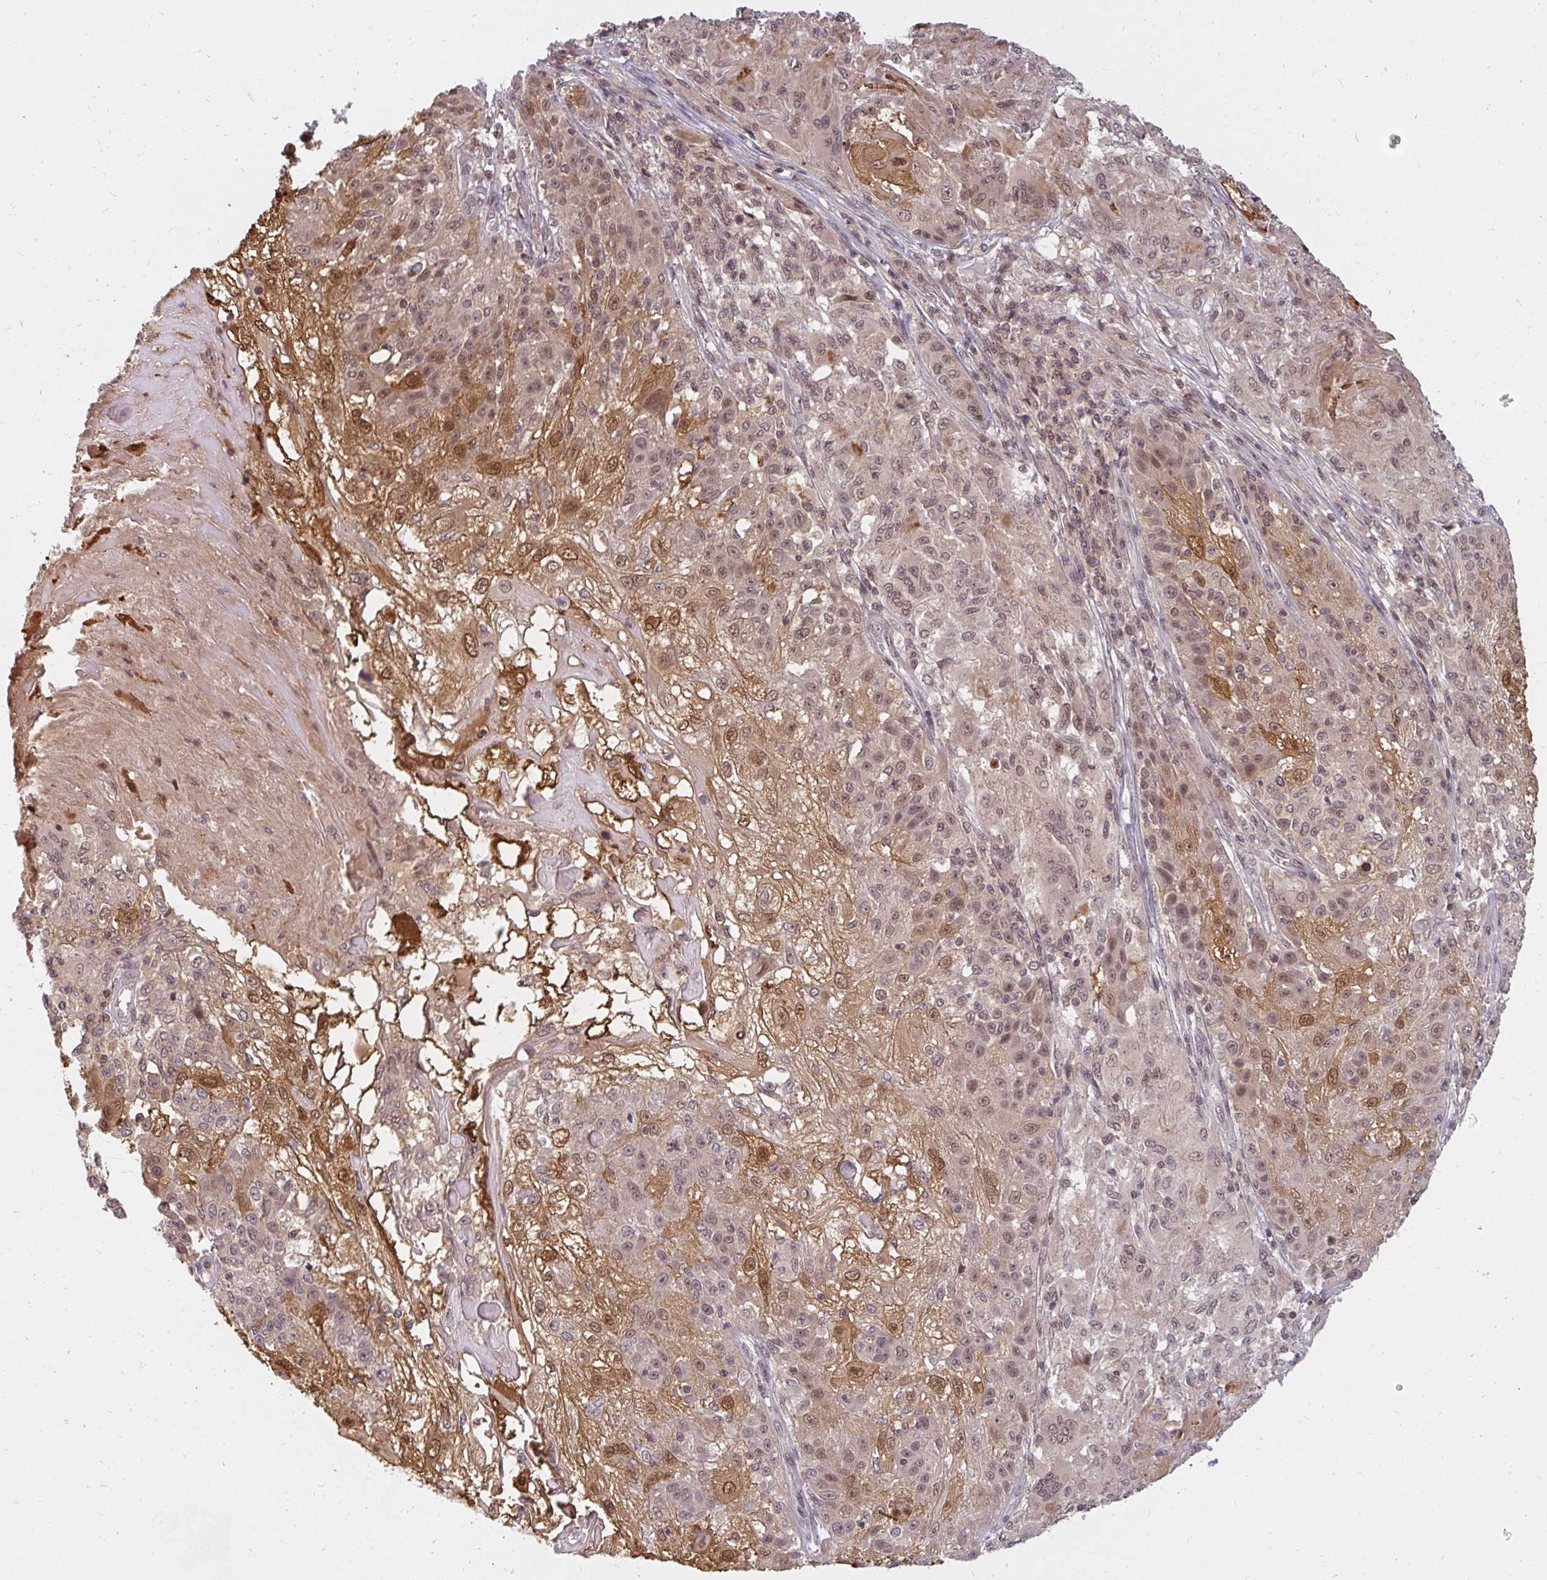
{"staining": {"intensity": "moderate", "quantity": "25%-75%", "location": "cytoplasmic/membranous,nuclear"}, "tissue": "skin cancer", "cell_type": "Tumor cells", "image_type": "cancer", "snomed": [{"axis": "morphology", "description": "Normal tissue, NOS"}, {"axis": "morphology", "description": "Squamous cell carcinoma, NOS"}, {"axis": "topography", "description": "Skin"}], "caption": "Skin squamous cell carcinoma tissue reveals moderate cytoplasmic/membranous and nuclear staining in approximately 25%-75% of tumor cells", "gene": "GTF3C6", "patient": {"sex": "female", "age": 83}}